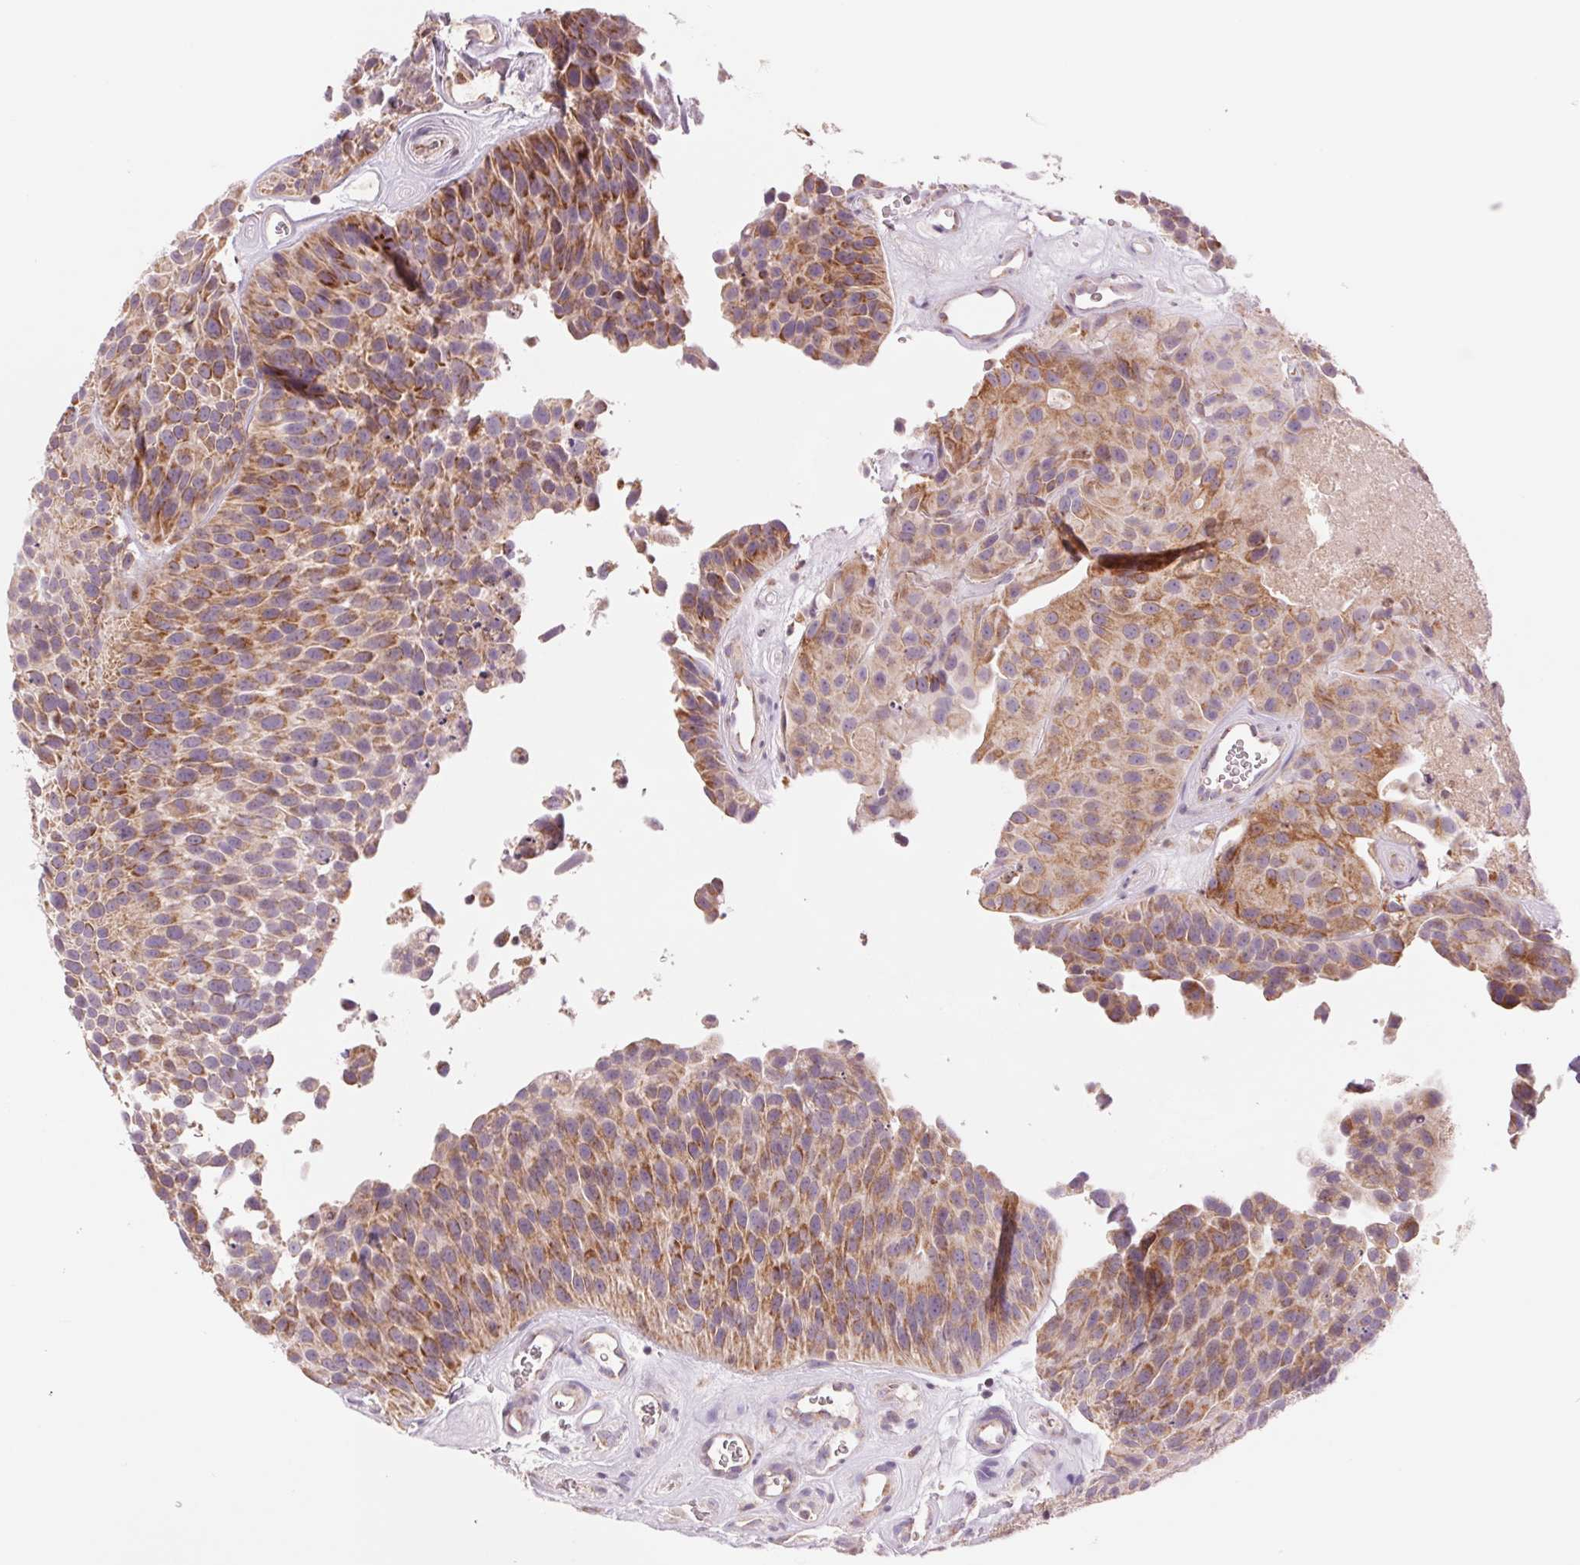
{"staining": {"intensity": "moderate", "quantity": ">75%", "location": "cytoplasmic/membranous"}, "tissue": "urothelial cancer", "cell_type": "Tumor cells", "image_type": "cancer", "snomed": [{"axis": "morphology", "description": "Urothelial carcinoma, Low grade"}, {"axis": "topography", "description": "Urinary bladder"}], "caption": "Protein analysis of urothelial carcinoma (low-grade) tissue demonstrates moderate cytoplasmic/membranous staining in about >75% of tumor cells. (DAB IHC, brown staining for protein, blue staining for nuclei).", "gene": "COX6A1", "patient": {"sex": "male", "age": 76}}